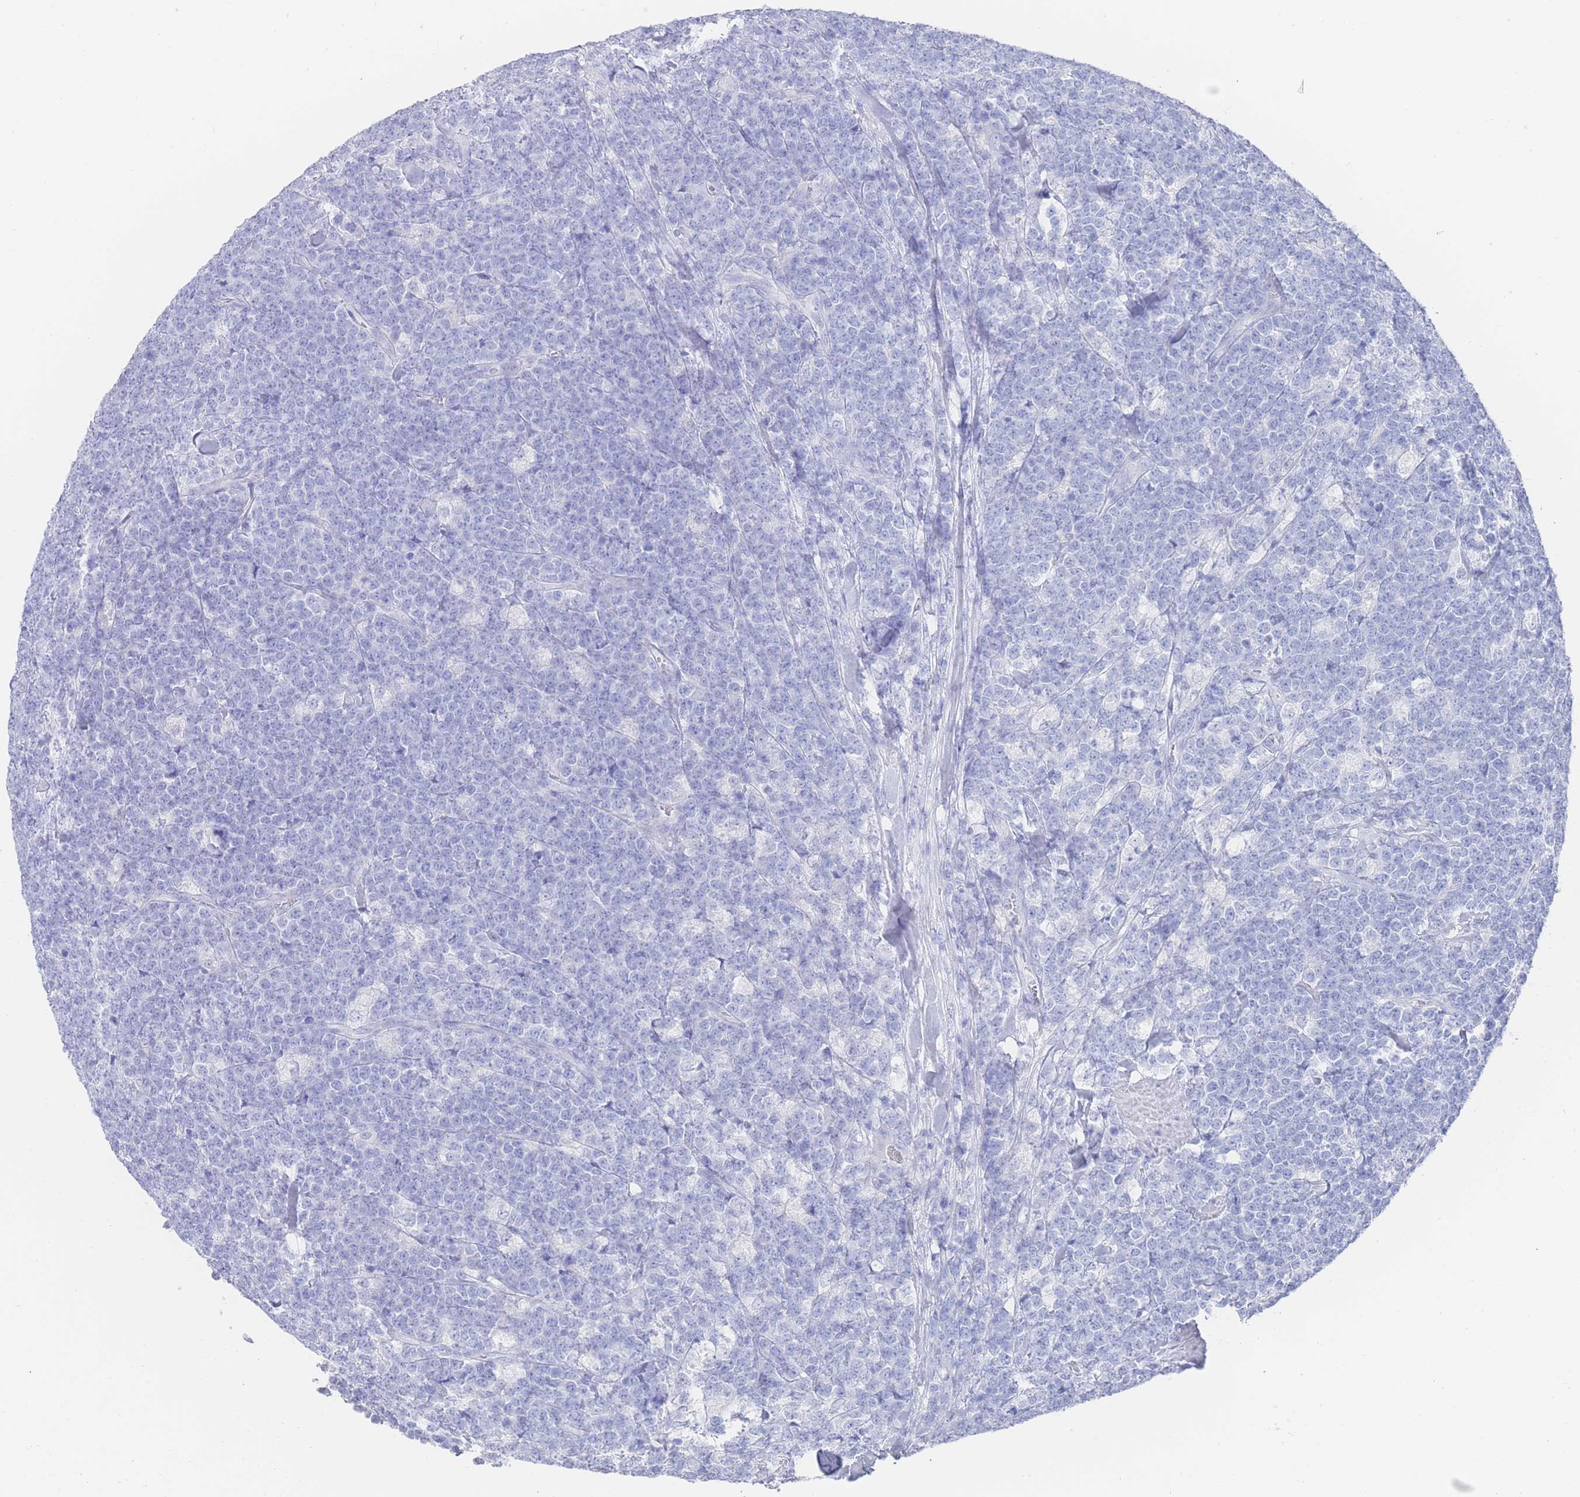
{"staining": {"intensity": "negative", "quantity": "none", "location": "none"}, "tissue": "lymphoma", "cell_type": "Tumor cells", "image_type": "cancer", "snomed": [{"axis": "morphology", "description": "Malignant lymphoma, non-Hodgkin's type, High grade"}, {"axis": "topography", "description": "Small intestine"}, {"axis": "topography", "description": "Colon"}], "caption": "An image of lymphoma stained for a protein shows no brown staining in tumor cells.", "gene": "LRRC37A", "patient": {"sex": "male", "age": 8}}